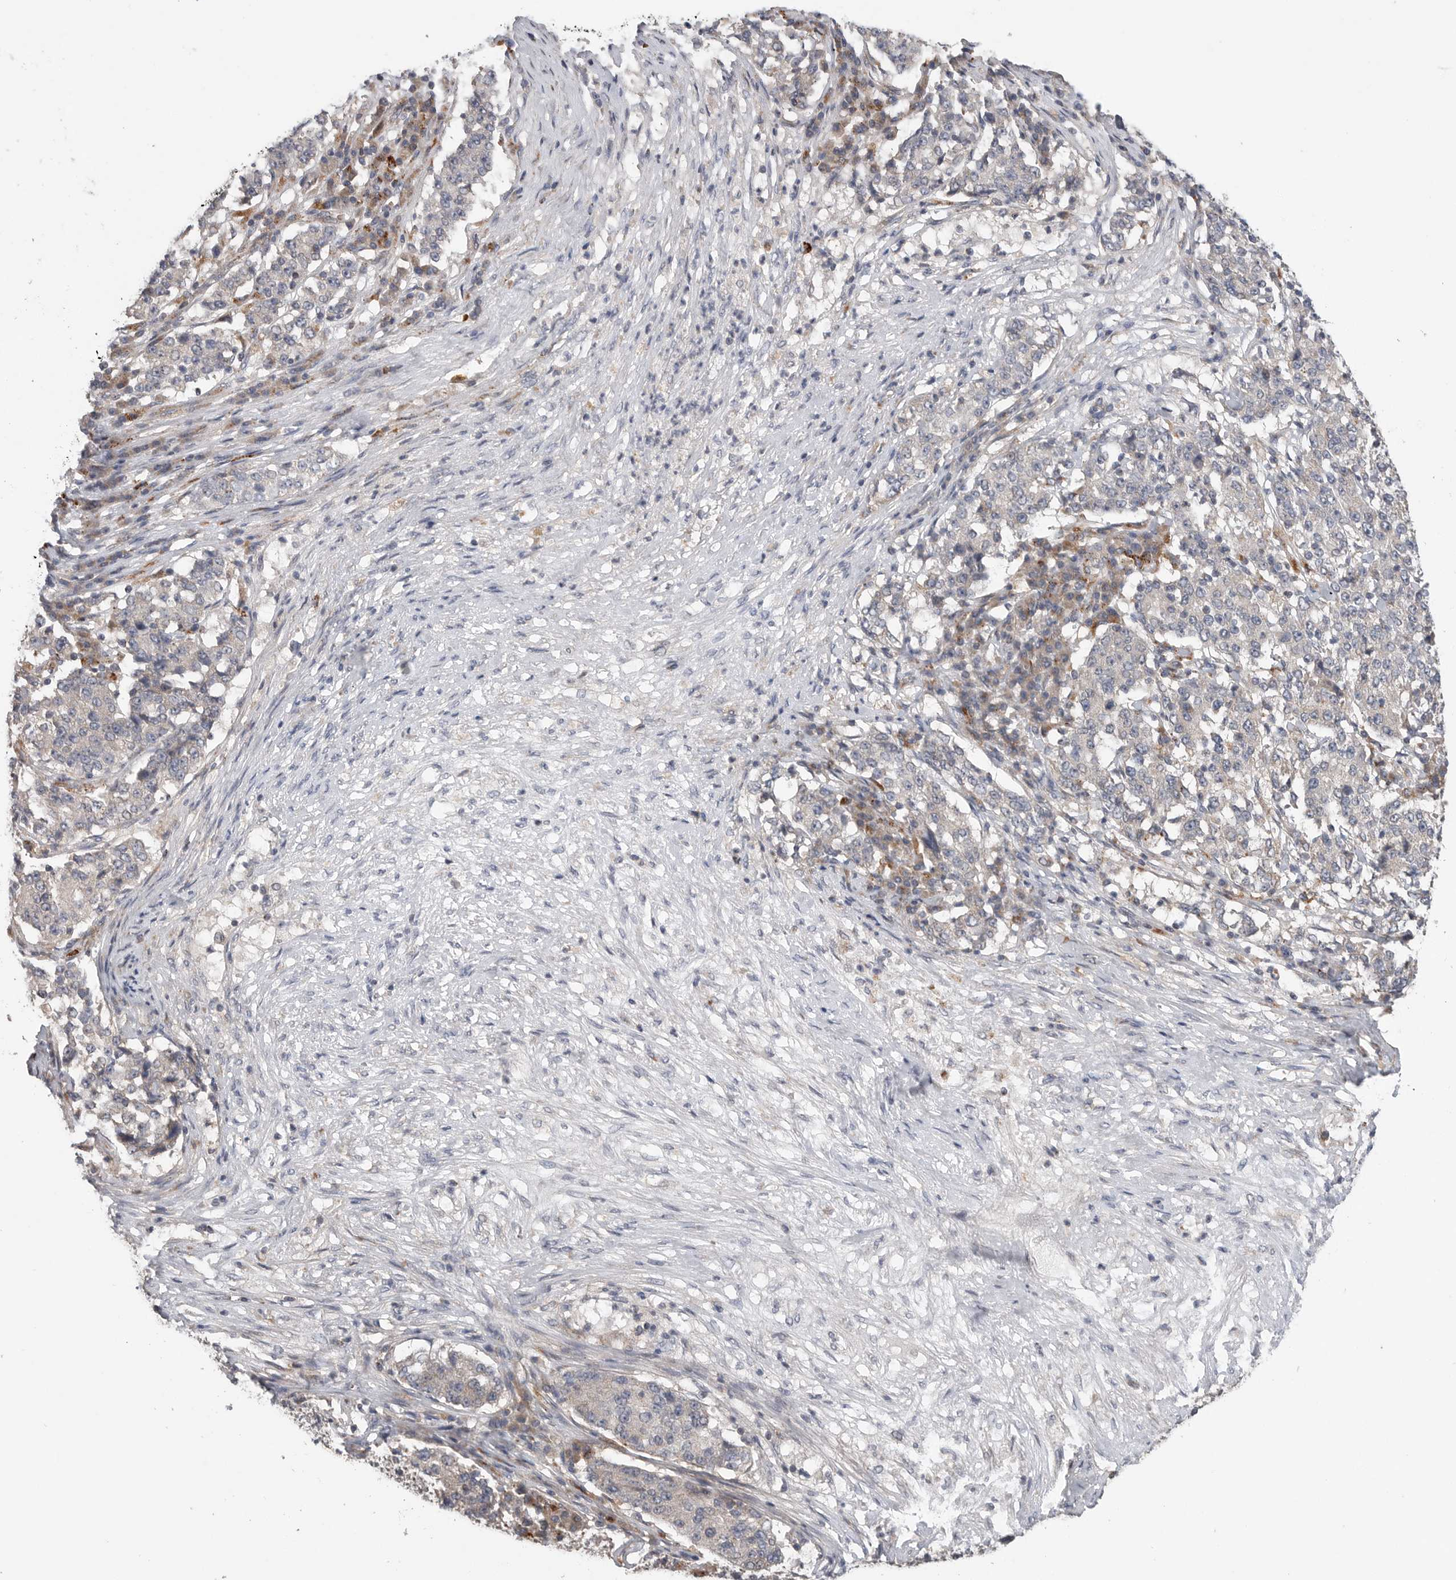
{"staining": {"intensity": "negative", "quantity": "none", "location": "none"}, "tissue": "stomach cancer", "cell_type": "Tumor cells", "image_type": "cancer", "snomed": [{"axis": "morphology", "description": "Adenocarcinoma, NOS"}, {"axis": "topography", "description": "Stomach"}], "caption": "Immunohistochemical staining of human stomach cancer (adenocarcinoma) exhibits no significant positivity in tumor cells. (DAB (3,3'-diaminobenzidine) immunohistochemistry (IHC) visualized using brightfield microscopy, high magnification).", "gene": "GALNS", "patient": {"sex": "male", "age": 59}}